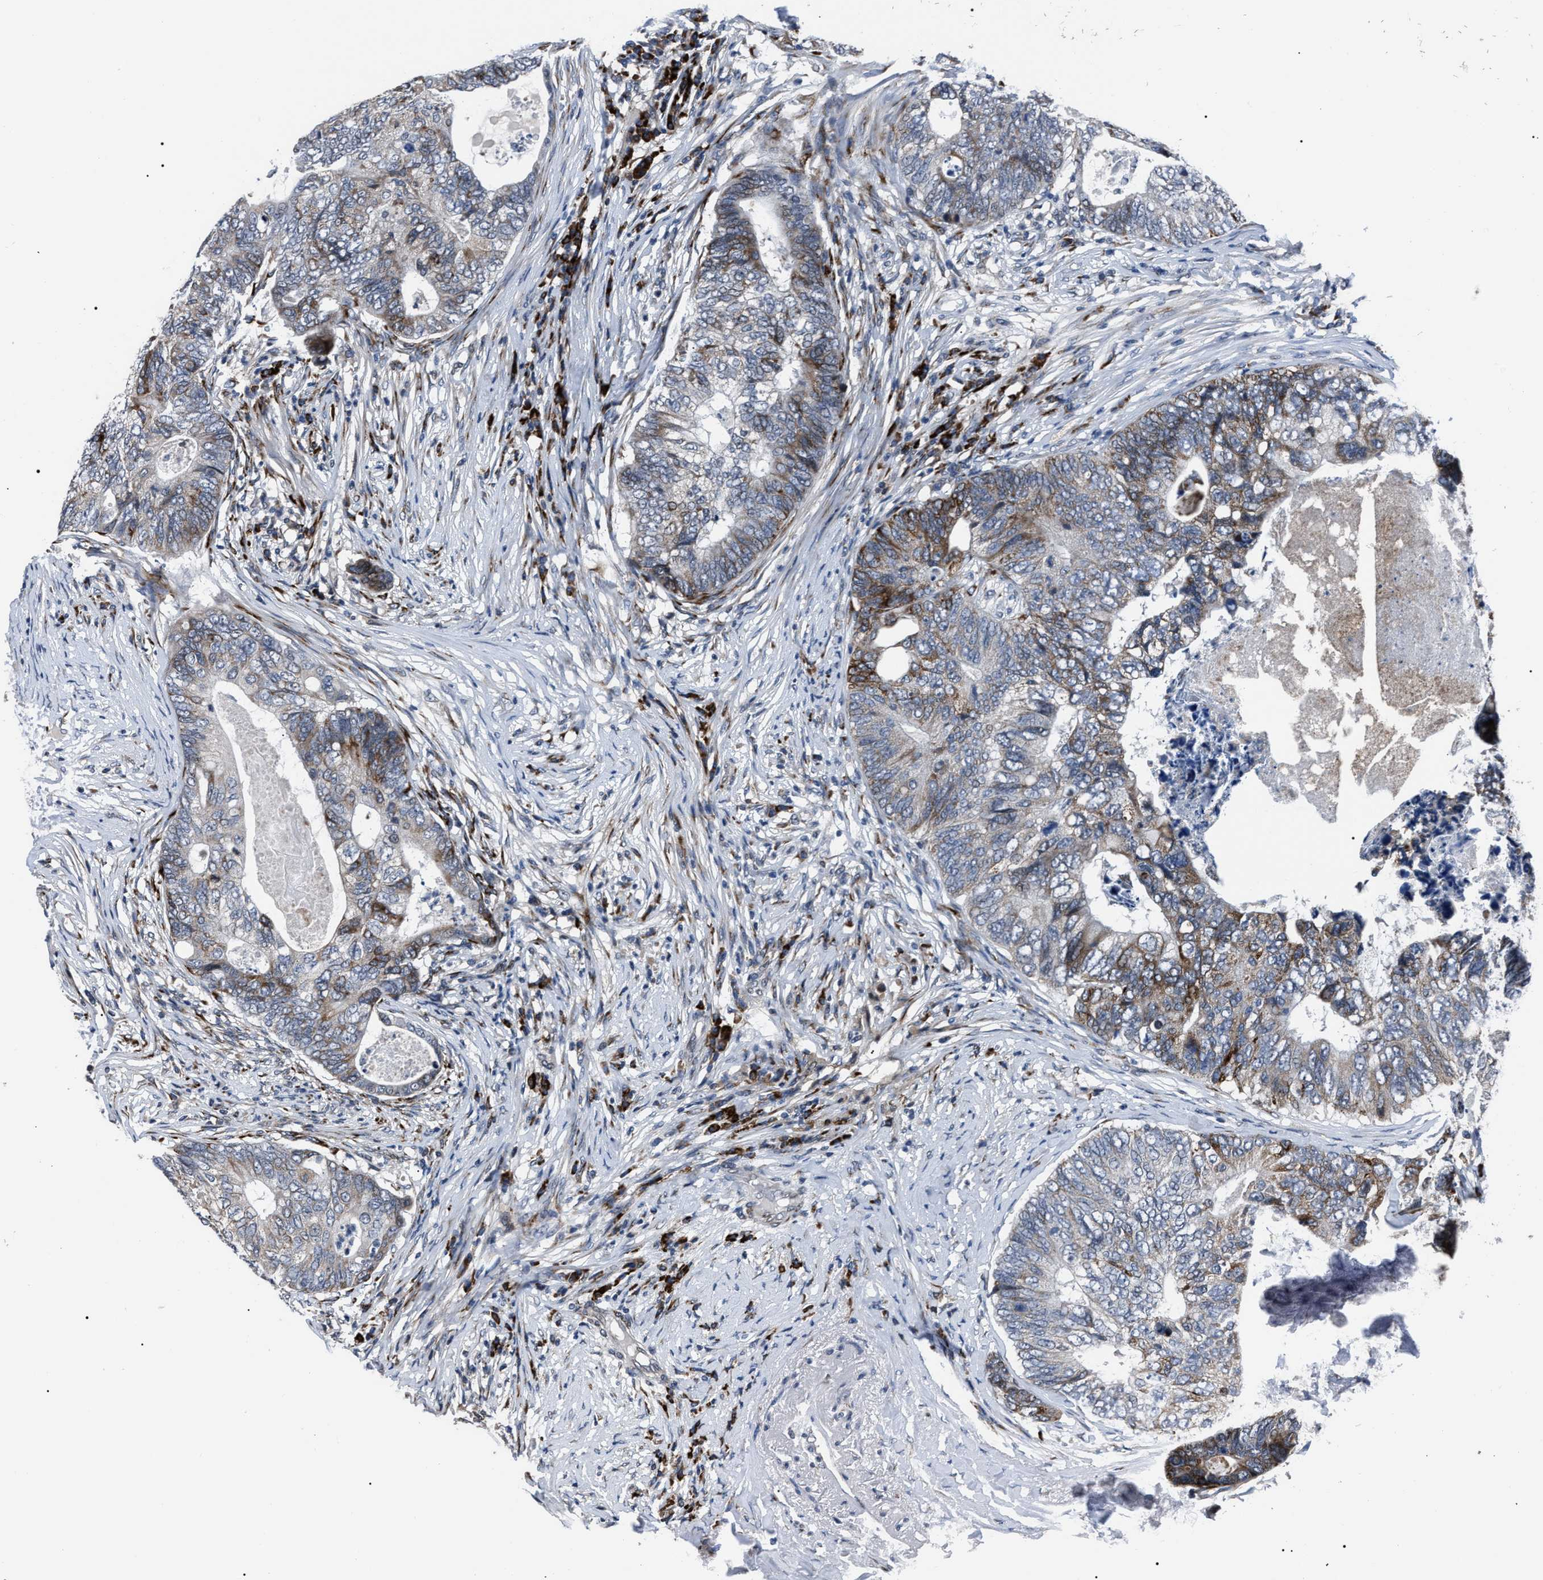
{"staining": {"intensity": "moderate", "quantity": "25%-75%", "location": "cytoplasmic/membranous"}, "tissue": "colorectal cancer", "cell_type": "Tumor cells", "image_type": "cancer", "snomed": [{"axis": "morphology", "description": "Adenocarcinoma, NOS"}, {"axis": "topography", "description": "Colon"}], "caption": "Colorectal cancer (adenocarcinoma) stained with a brown dye shows moderate cytoplasmic/membranous positive expression in about 25%-75% of tumor cells.", "gene": "LRRC14", "patient": {"sex": "female", "age": 67}}